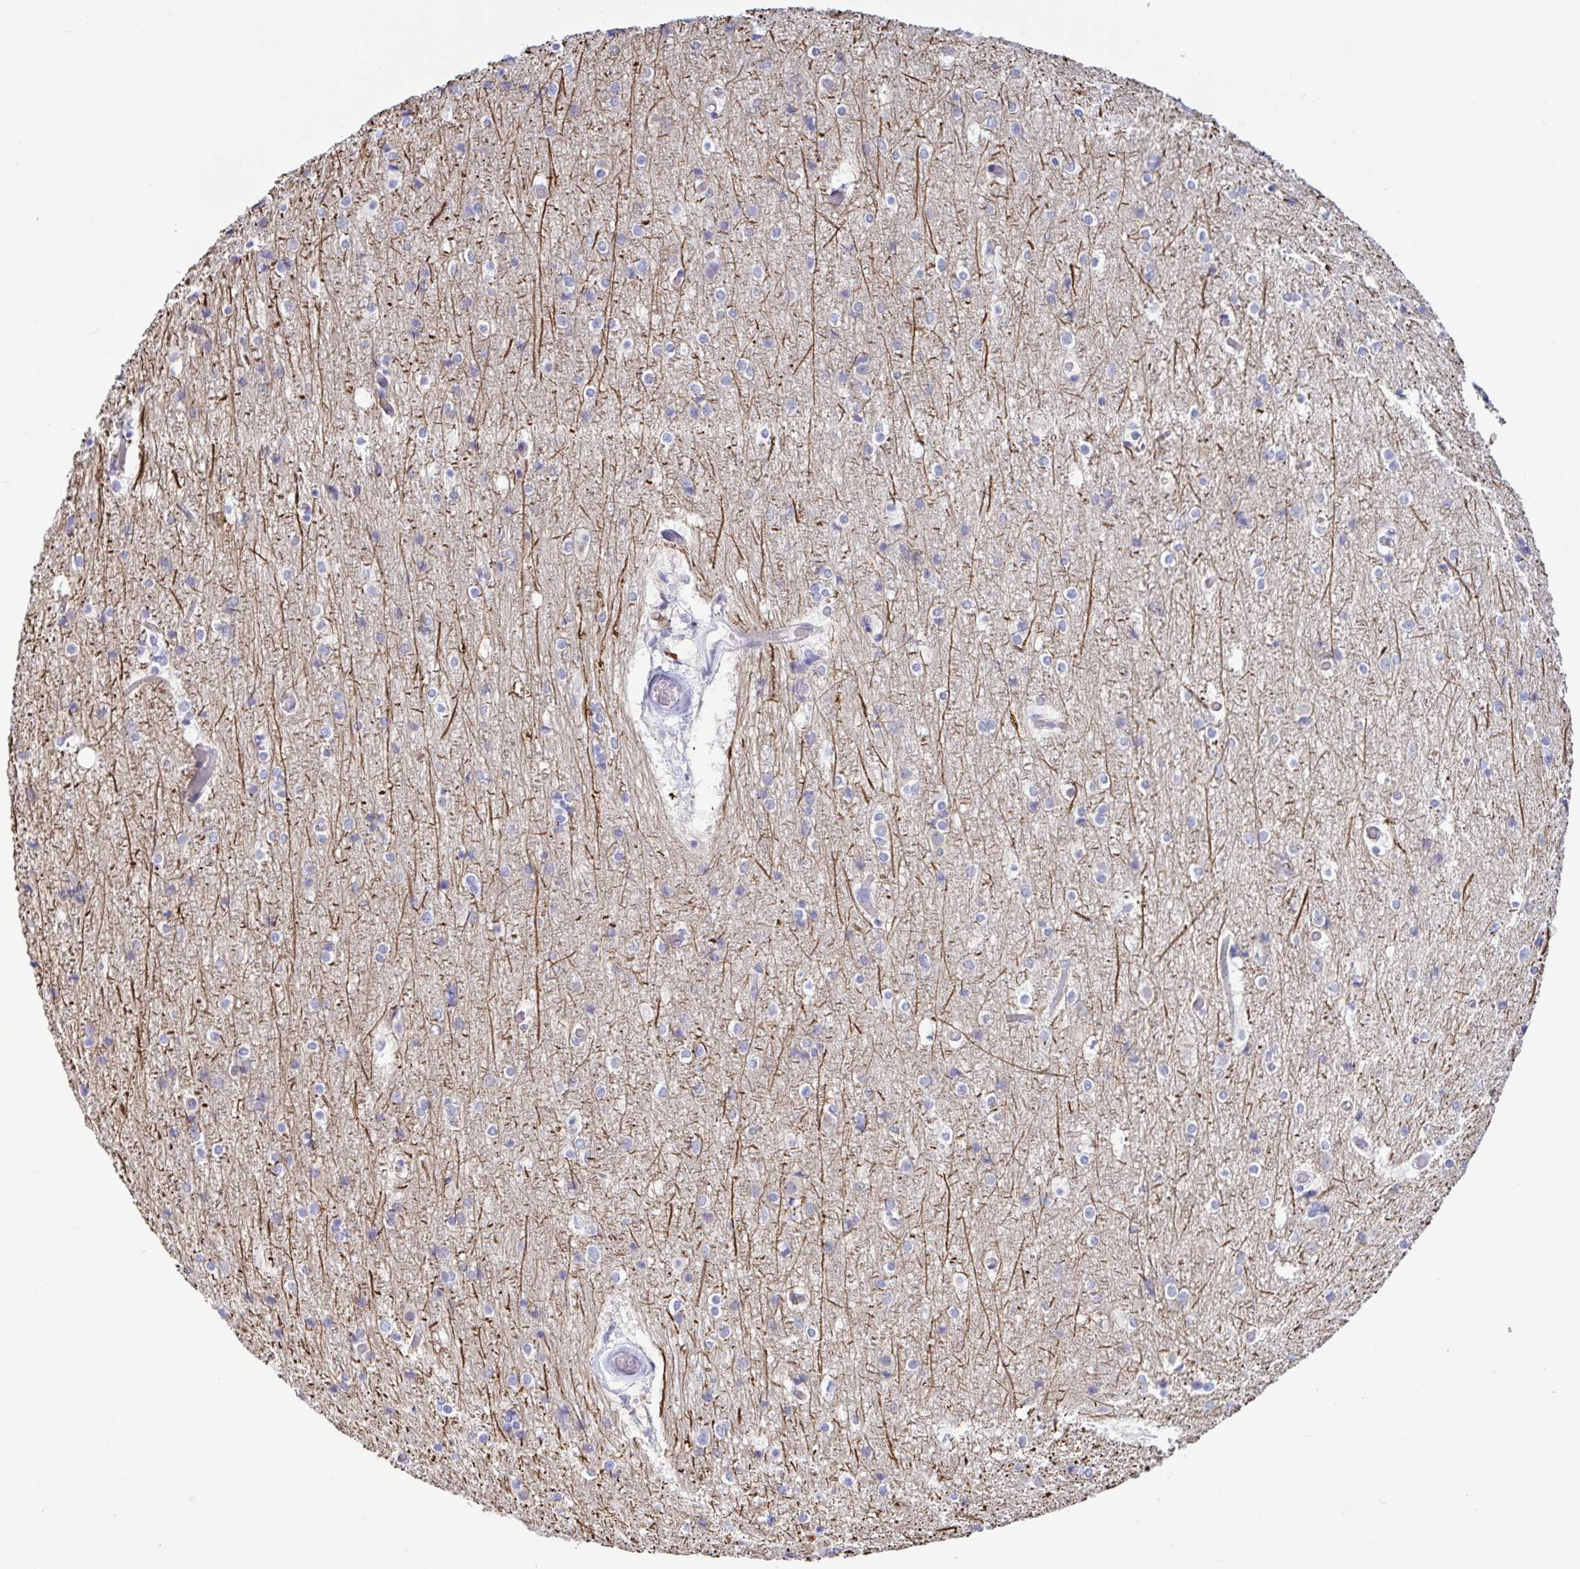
{"staining": {"intensity": "negative", "quantity": "none", "location": "none"}, "tissue": "cerebral cortex", "cell_type": "Endothelial cells", "image_type": "normal", "snomed": [{"axis": "morphology", "description": "Normal tissue, NOS"}, {"axis": "topography", "description": "Cerebral cortex"}], "caption": "This is an IHC photomicrograph of unremarkable cerebral cortex. There is no expression in endothelial cells.", "gene": "TNNI2", "patient": {"sex": "female", "age": 52}}